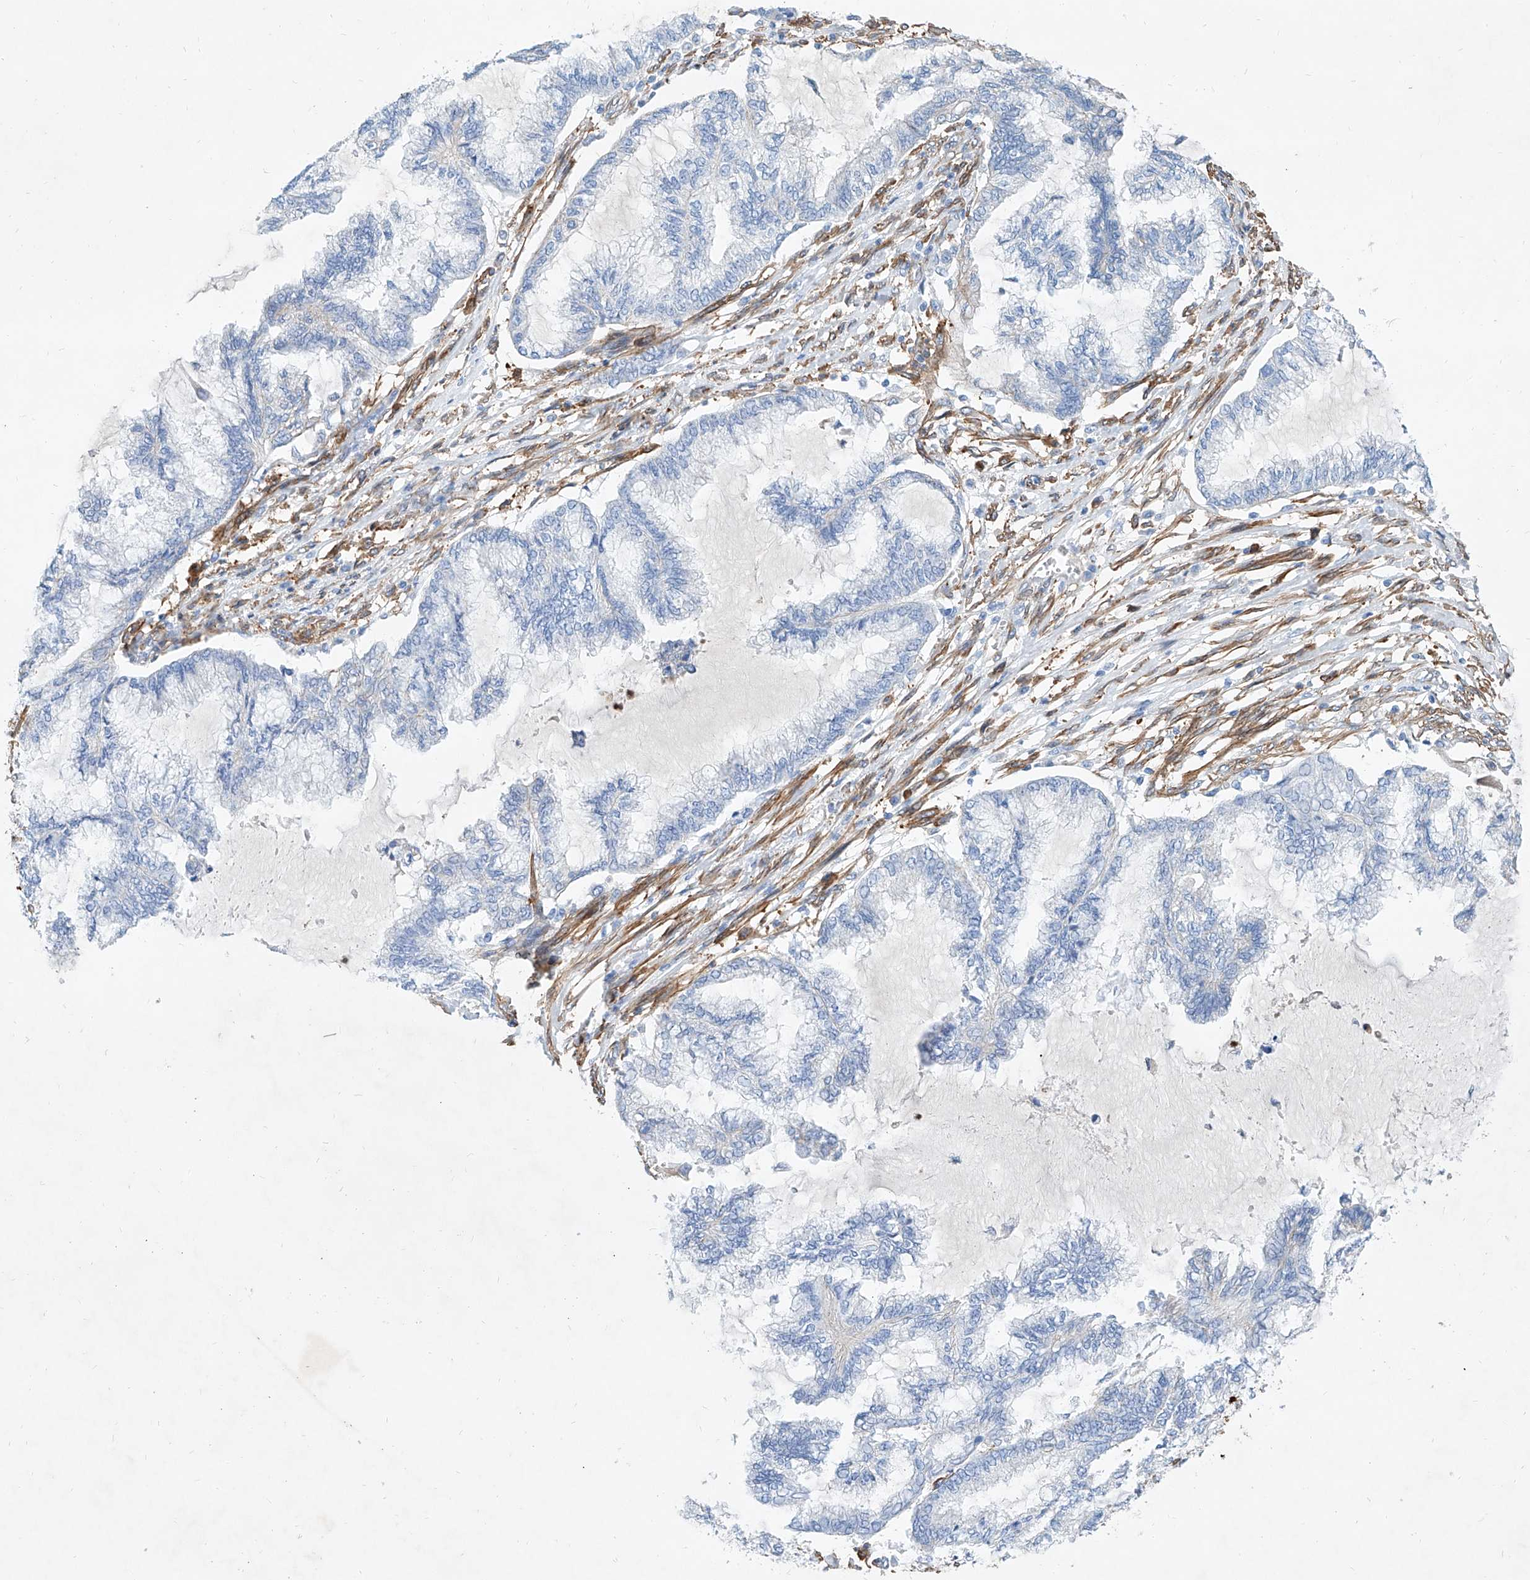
{"staining": {"intensity": "negative", "quantity": "none", "location": "none"}, "tissue": "endometrial cancer", "cell_type": "Tumor cells", "image_type": "cancer", "snomed": [{"axis": "morphology", "description": "Adenocarcinoma, NOS"}, {"axis": "topography", "description": "Endometrium"}], "caption": "This is an immunohistochemistry (IHC) photomicrograph of human endometrial cancer. There is no expression in tumor cells.", "gene": "TAS2R60", "patient": {"sex": "female", "age": 86}}